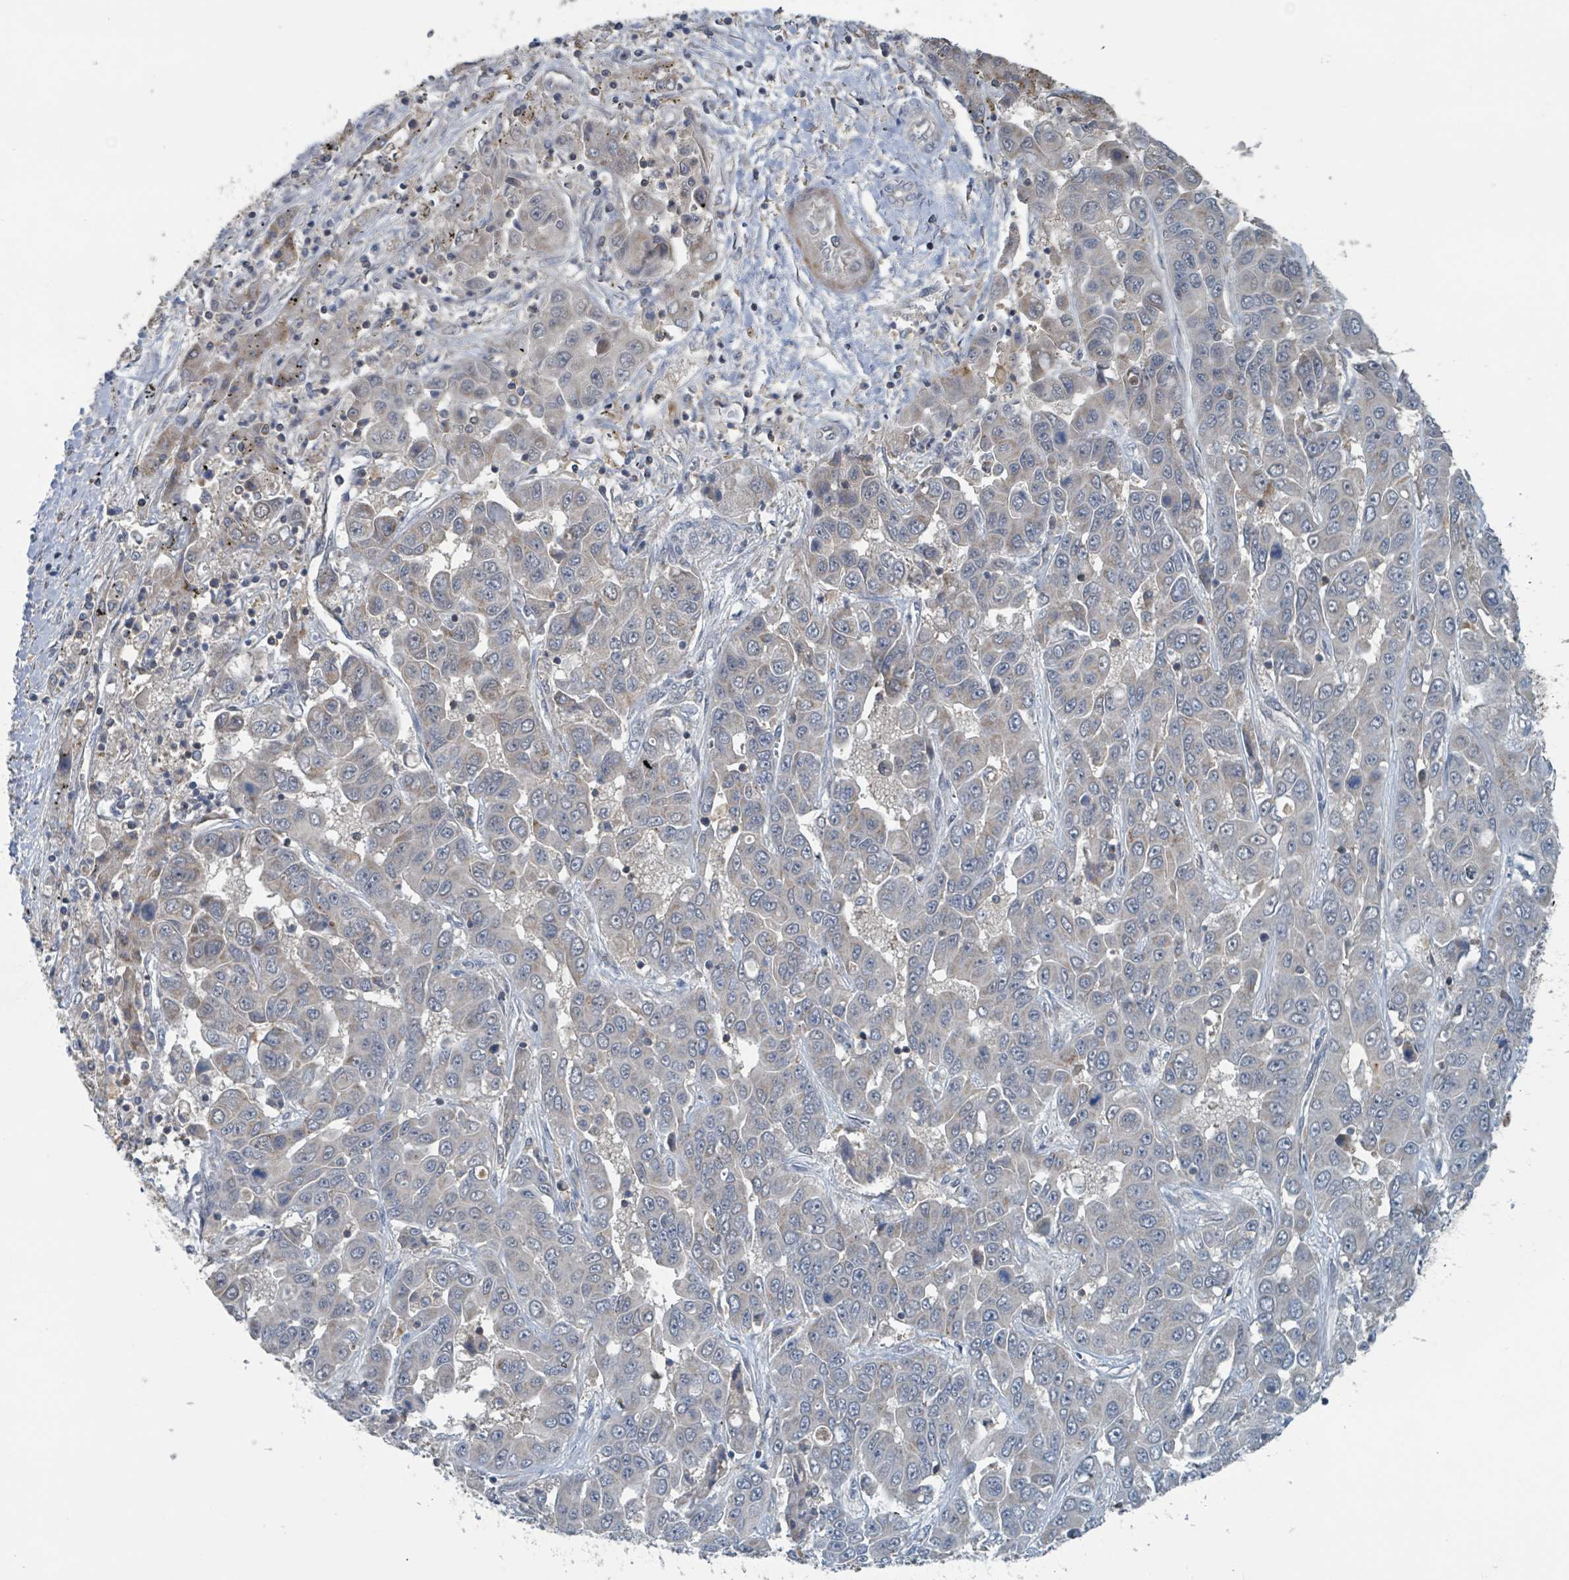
{"staining": {"intensity": "negative", "quantity": "none", "location": "none"}, "tissue": "liver cancer", "cell_type": "Tumor cells", "image_type": "cancer", "snomed": [{"axis": "morphology", "description": "Cholangiocarcinoma"}, {"axis": "topography", "description": "Liver"}], "caption": "This is an immunohistochemistry micrograph of human liver cancer. There is no expression in tumor cells.", "gene": "ACBD4", "patient": {"sex": "female", "age": 52}}